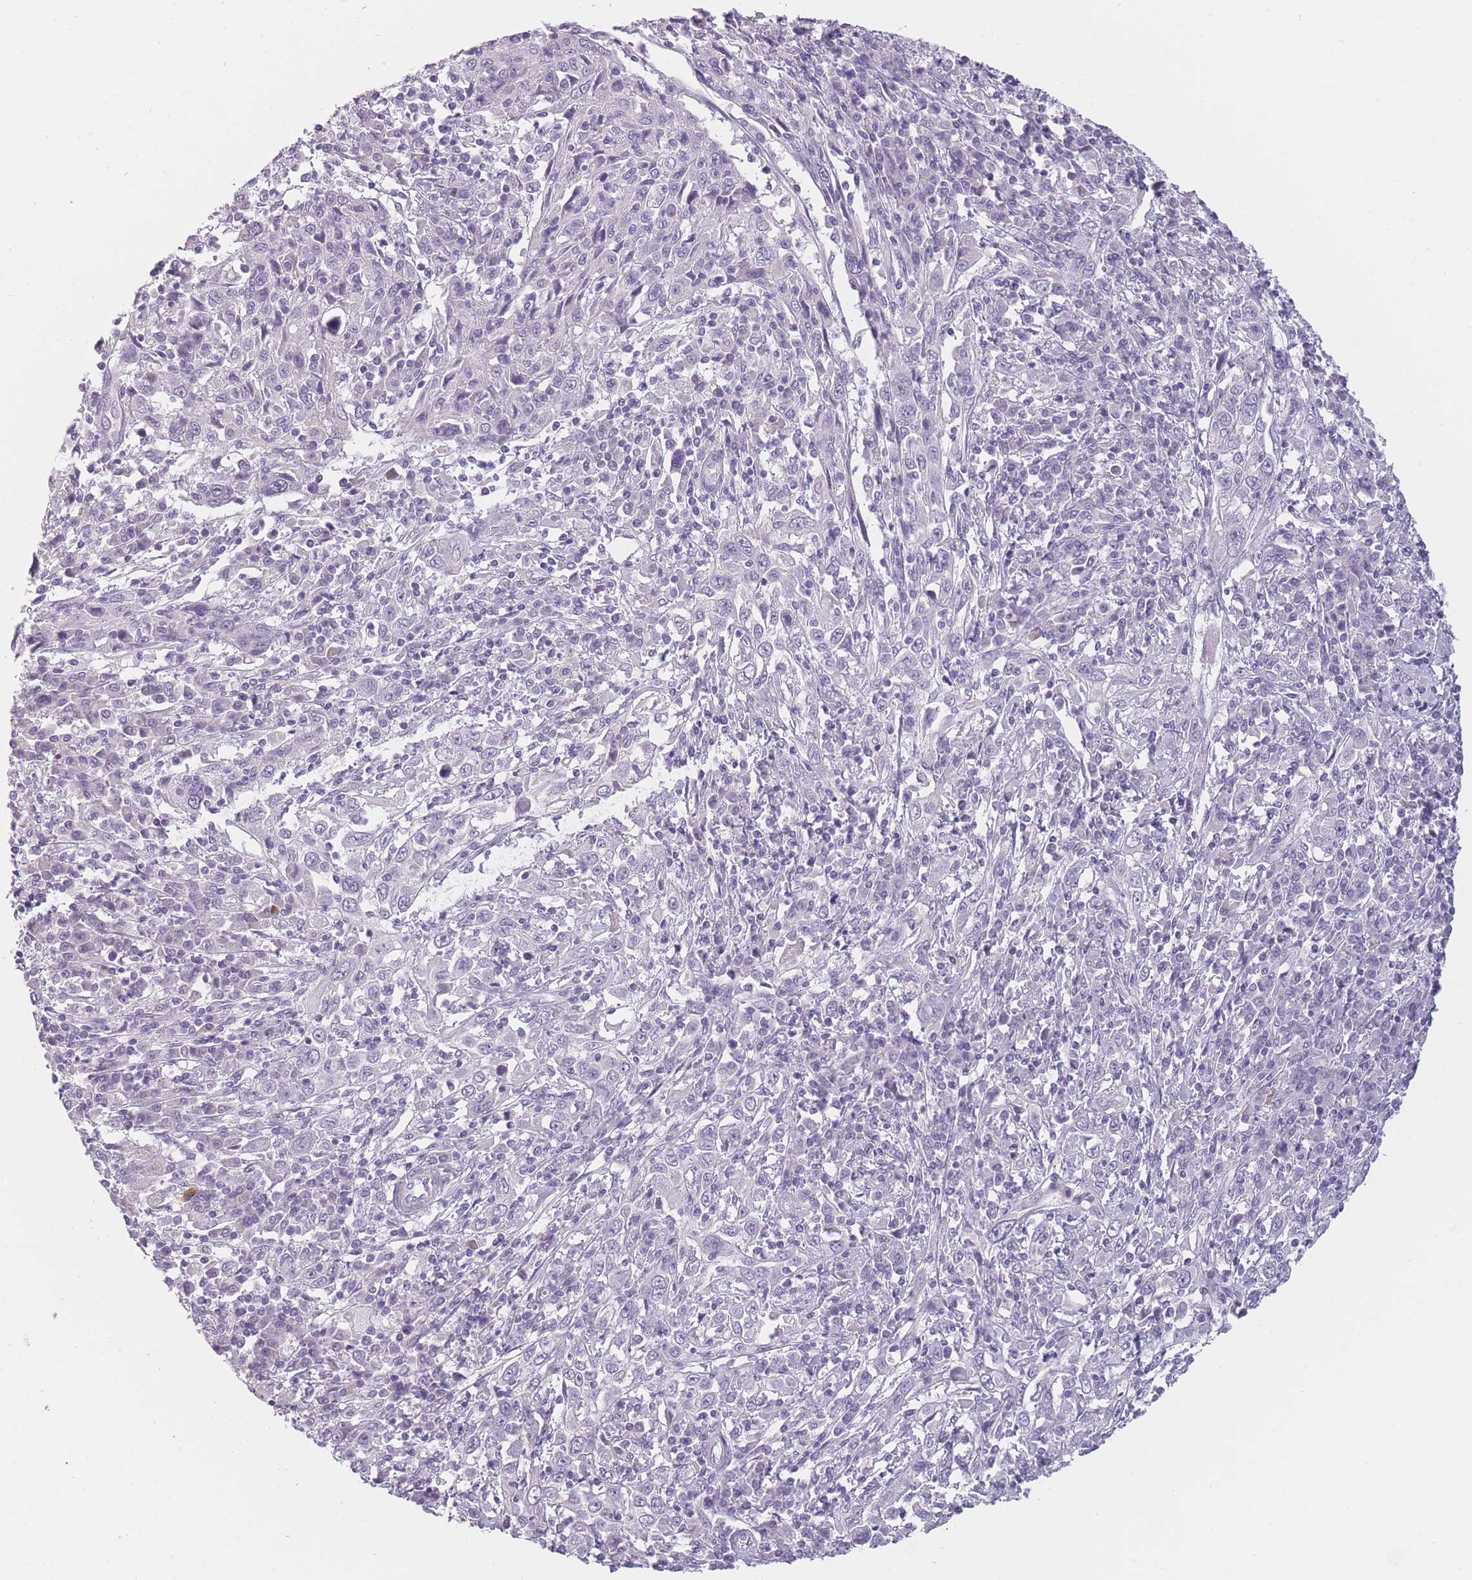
{"staining": {"intensity": "negative", "quantity": "none", "location": "none"}, "tissue": "cervical cancer", "cell_type": "Tumor cells", "image_type": "cancer", "snomed": [{"axis": "morphology", "description": "Squamous cell carcinoma, NOS"}, {"axis": "topography", "description": "Cervix"}], "caption": "Photomicrograph shows no protein positivity in tumor cells of cervical cancer tissue.", "gene": "TMEM236", "patient": {"sex": "female", "age": 46}}